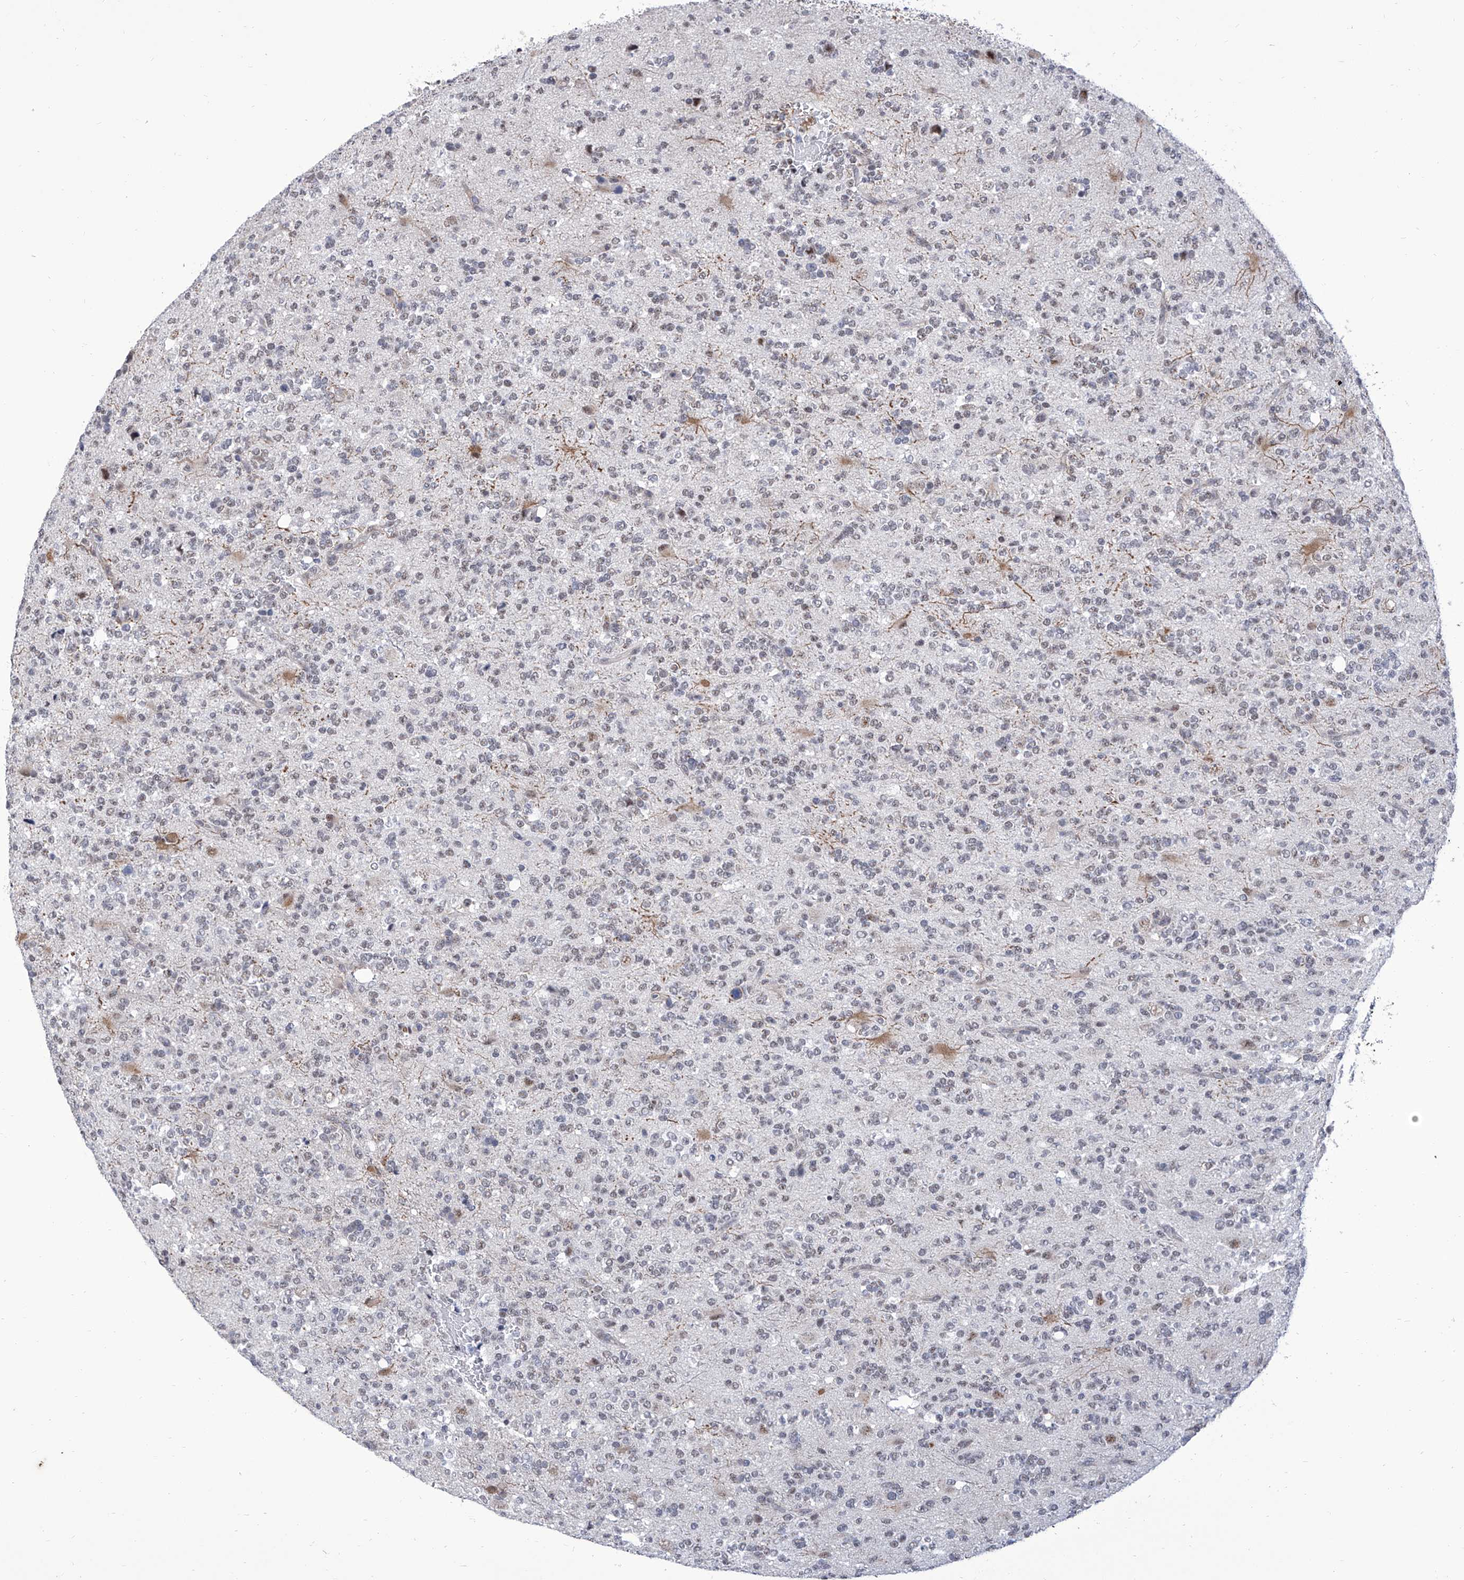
{"staining": {"intensity": "negative", "quantity": "none", "location": "none"}, "tissue": "glioma", "cell_type": "Tumor cells", "image_type": "cancer", "snomed": [{"axis": "morphology", "description": "Glioma, malignant, High grade"}, {"axis": "topography", "description": "Brain"}], "caption": "The image displays no staining of tumor cells in glioma.", "gene": "SART1", "patient": {"sex": "female", "age": 62}}